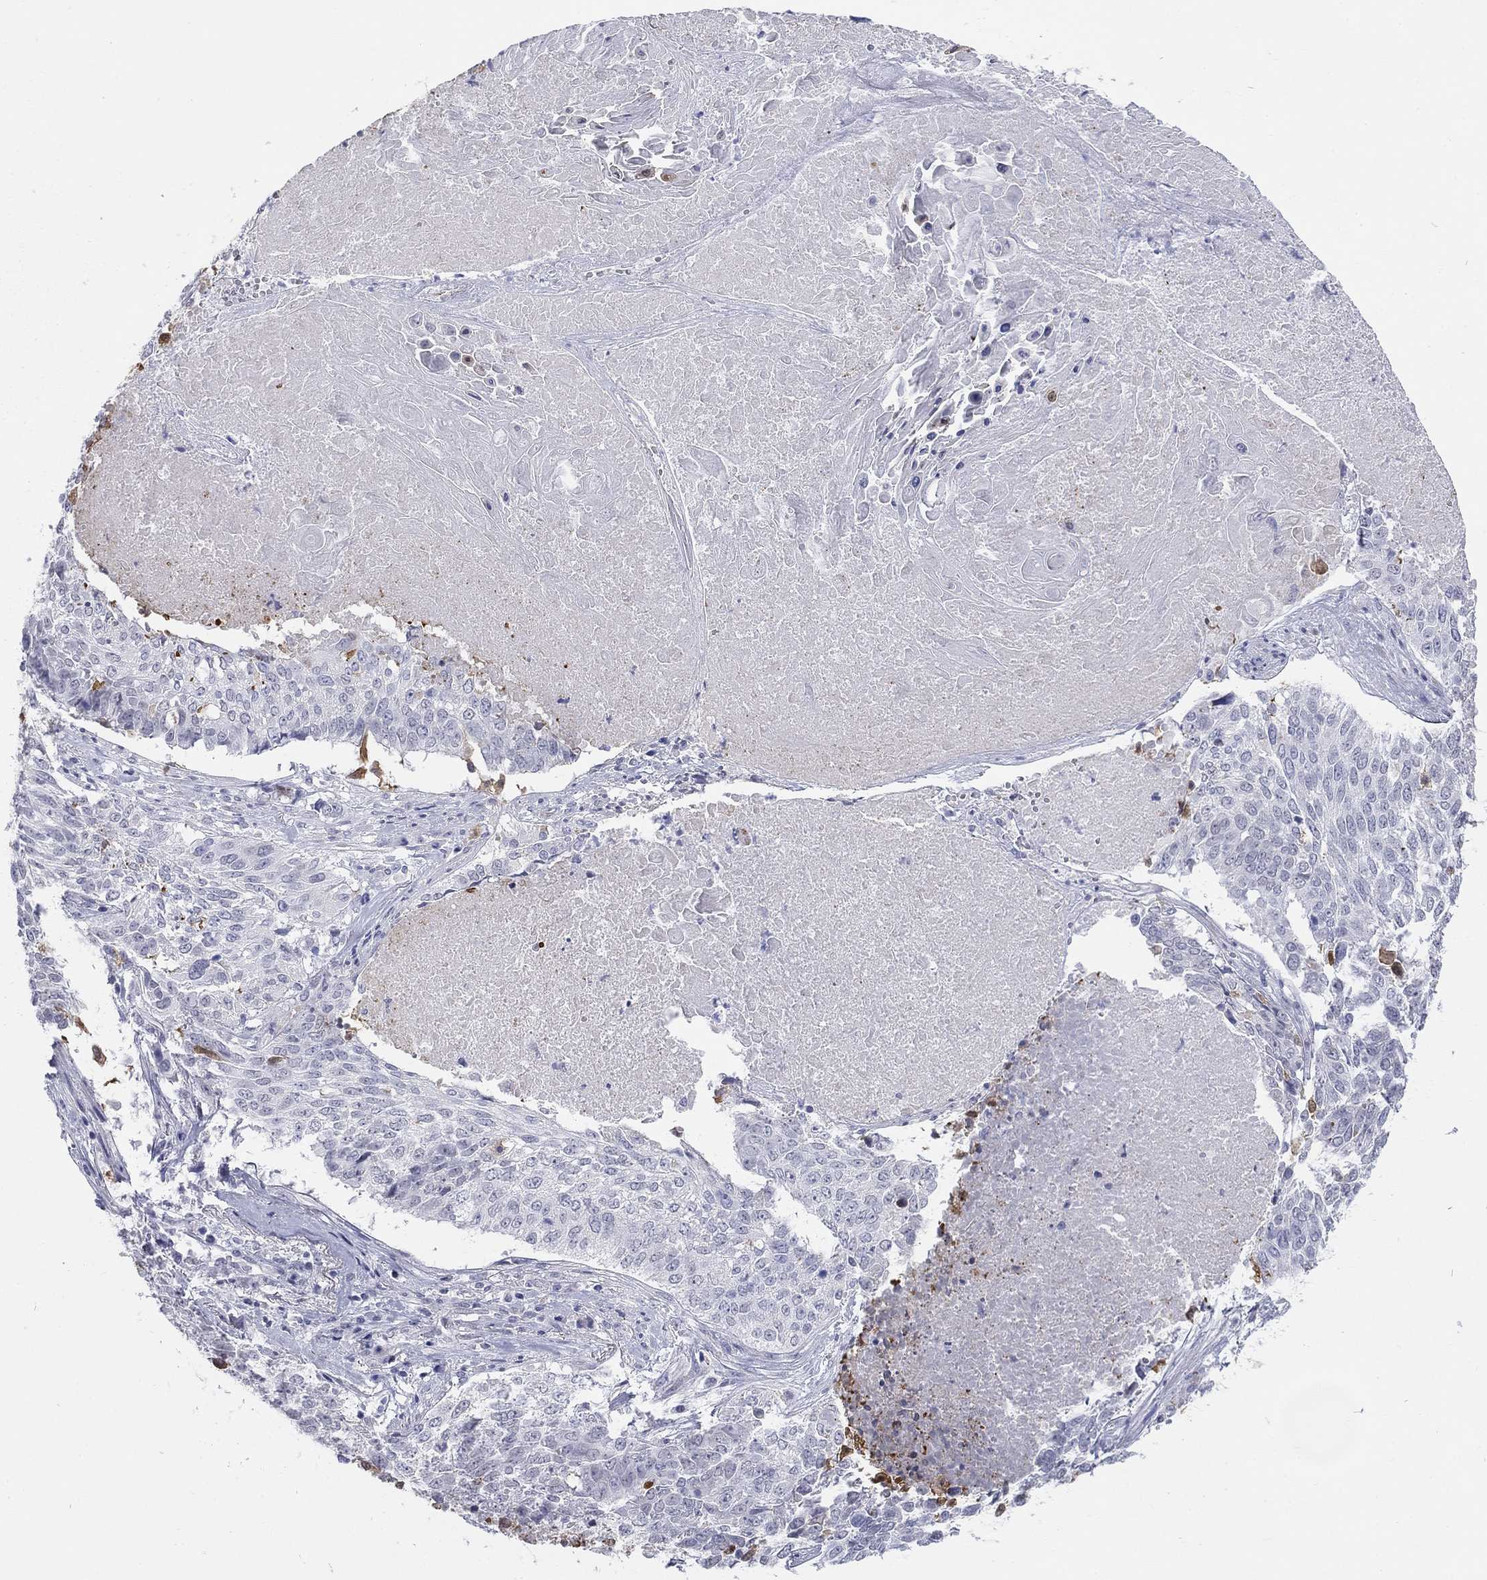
{"staining": {"intensity": "moderate", "quantity": "<25%", "location": "cytoplasmic/membranous"}, "tissue": "lung cancer", "cell_type": "Tumor cells", "image_type": "cancer", "snomed": [{"axis": "morphology", "description": "Squamous cell carcinoma, NOS"}, {"axis": "topography", "description": "Lung"}], "caption": "Lung squamous cell carcinoma stained with a protein marker shows moderate staining in tumor cells.", "gene": "ECEL1", "patient": {"sex": "male", "age": 64}}